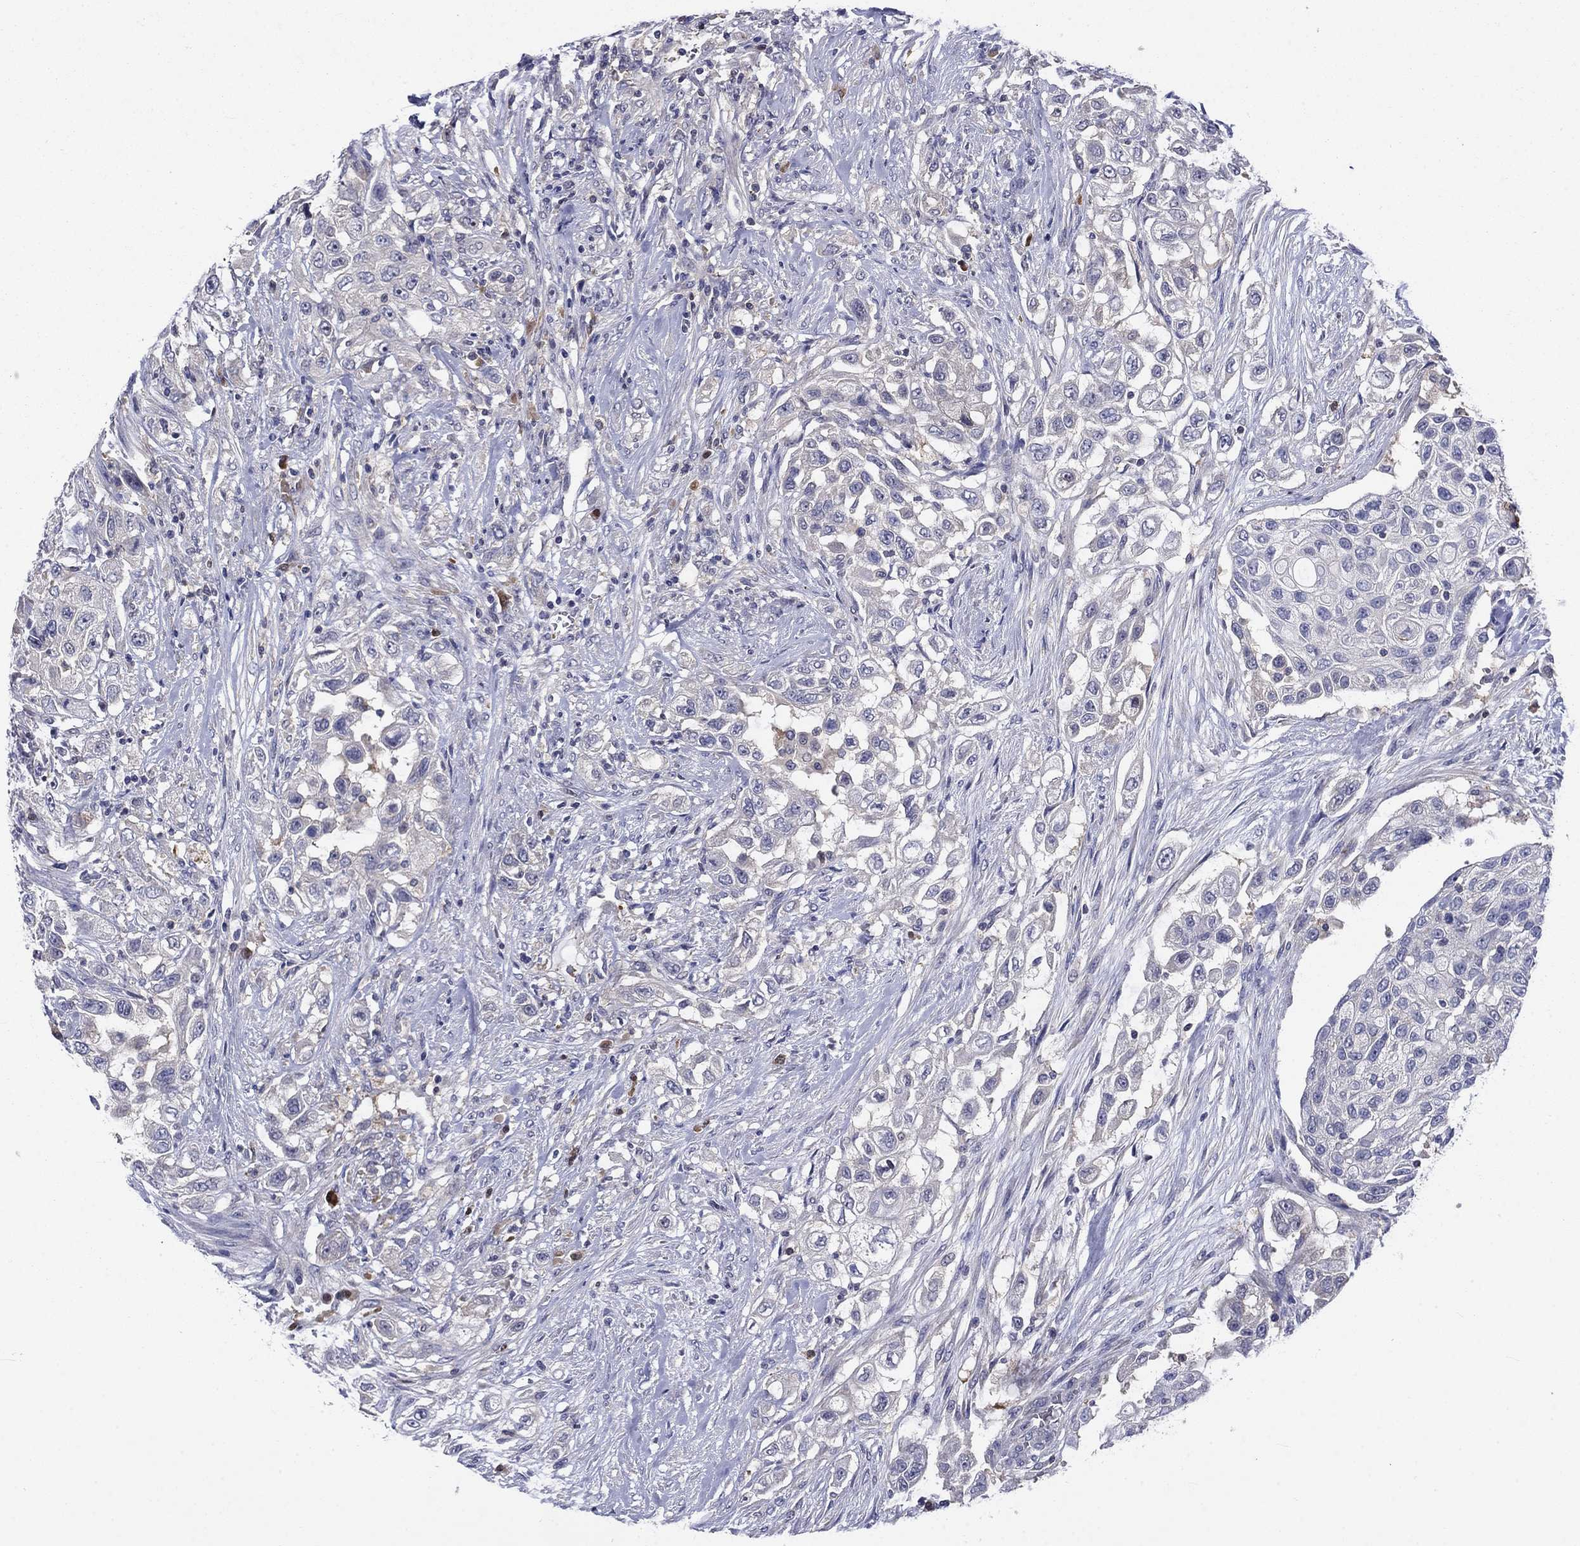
{"staining": {"intensity": "negative", "quantity": "none", "location": "none"}, "tissue": "urothelial cancer", "cell_type": "Tumor cells", "image_type": "cancer", "snomed": [{"axis": "morphology", "description": "Urothelial carcinoma, High grade"}, {"axis": "topography", "description": "Urinary bladder"}], "caption": "The IHC photomicrograph has no significant positivity in tumor cells of high-grade urothelial carcinoma tissue.", "gene": "POU2F2", "patient": {"sex": "female", "age": 56}}